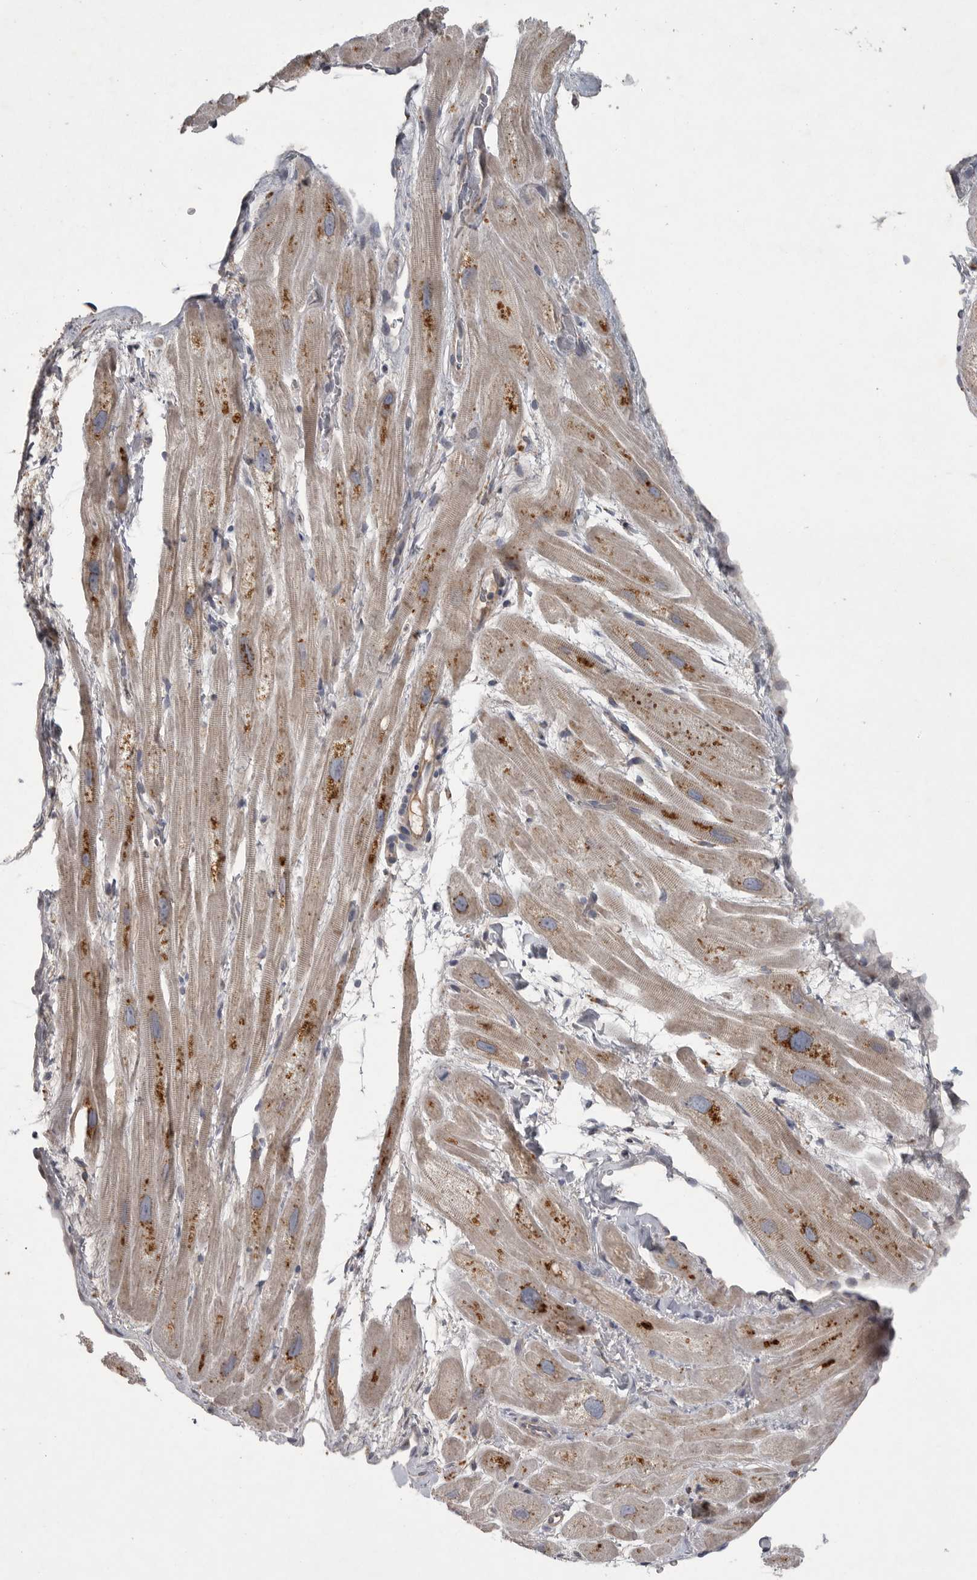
{"staining": {"intensity": "moderate", "quantity": ">75%", "location": "cytoplasmic/membranous"}, "tissue": "heart muscle", "cell_type": "Cardiomyocytes", "image_type": "normal", "snomed": [{"axis": "morphology", "description": "Normal tissue, NOS"}, {"axis": "topography", "description": "Heart"}], "caption": "Protein expression analysis of benign human heart muscle reveals moderate cytoplasmic/membranous expression in approximately >75% of cardiomyocytes. Using DAB (brown) and hematoxylin (blue) stains, captured at high magnification using brightfield microscopy.", "gene": "LAMTOR3", "patient": {"sex": "male", "age": 49}}